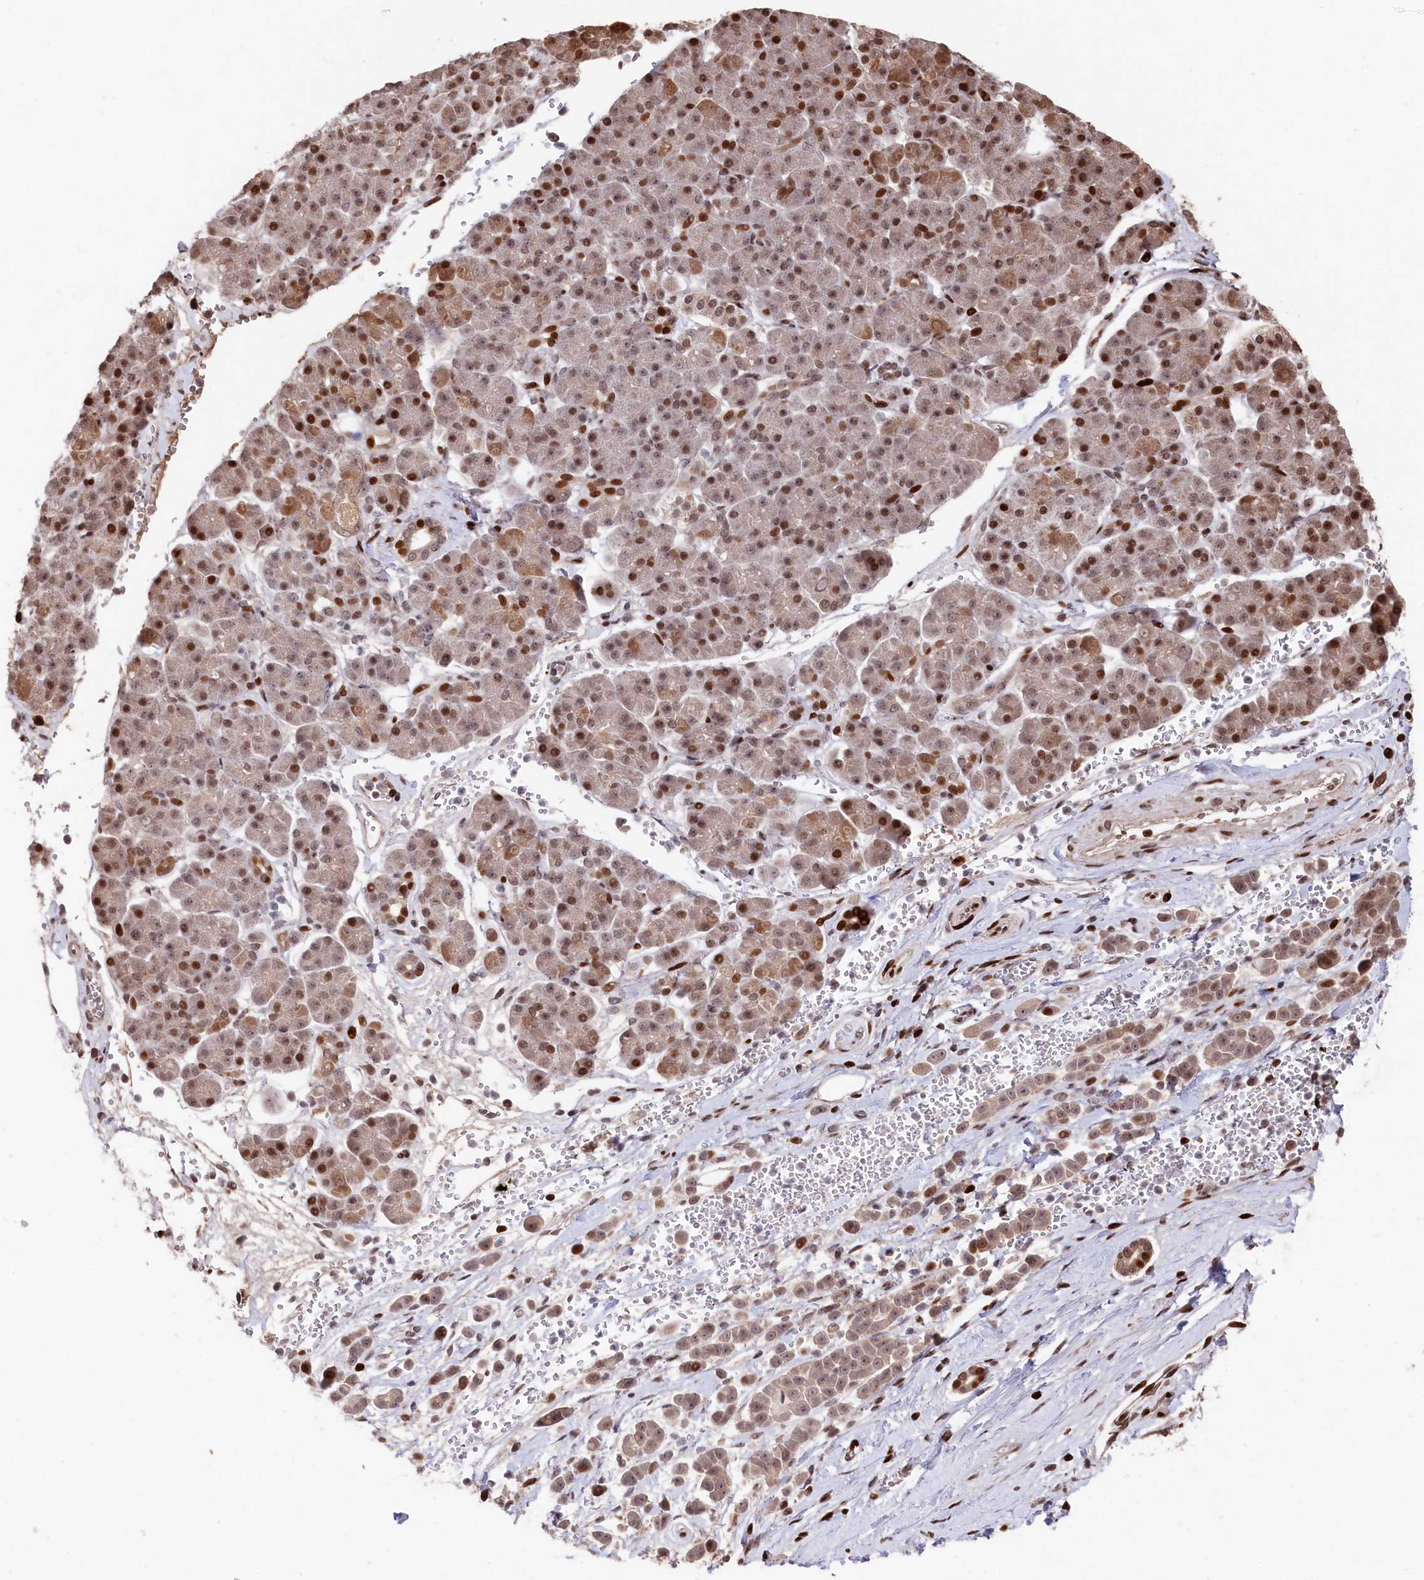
{"staining": {"intensity": "strong", "quantity": "<25%", "location": "nuclear"}, "tissue": "pancreatic cancer", "cell_type": "Tumor cells", "image_type": "cancer", "snomed": [{"axis": "morphology", "description": "Normal tissue, NOS"}, {"axis": "morphology", "description": "Adenocarcinoma, NOS"}, {"axis": "topography", "description": "Pancreas"}], "caption": "A brown stain highlights strong nuclear positivity of a protein in human pancreatic cancer (adenocarcinoma) tumor cells.", "gene": "MCF2L2", "patient": {"sex": "female", "age": 64}}